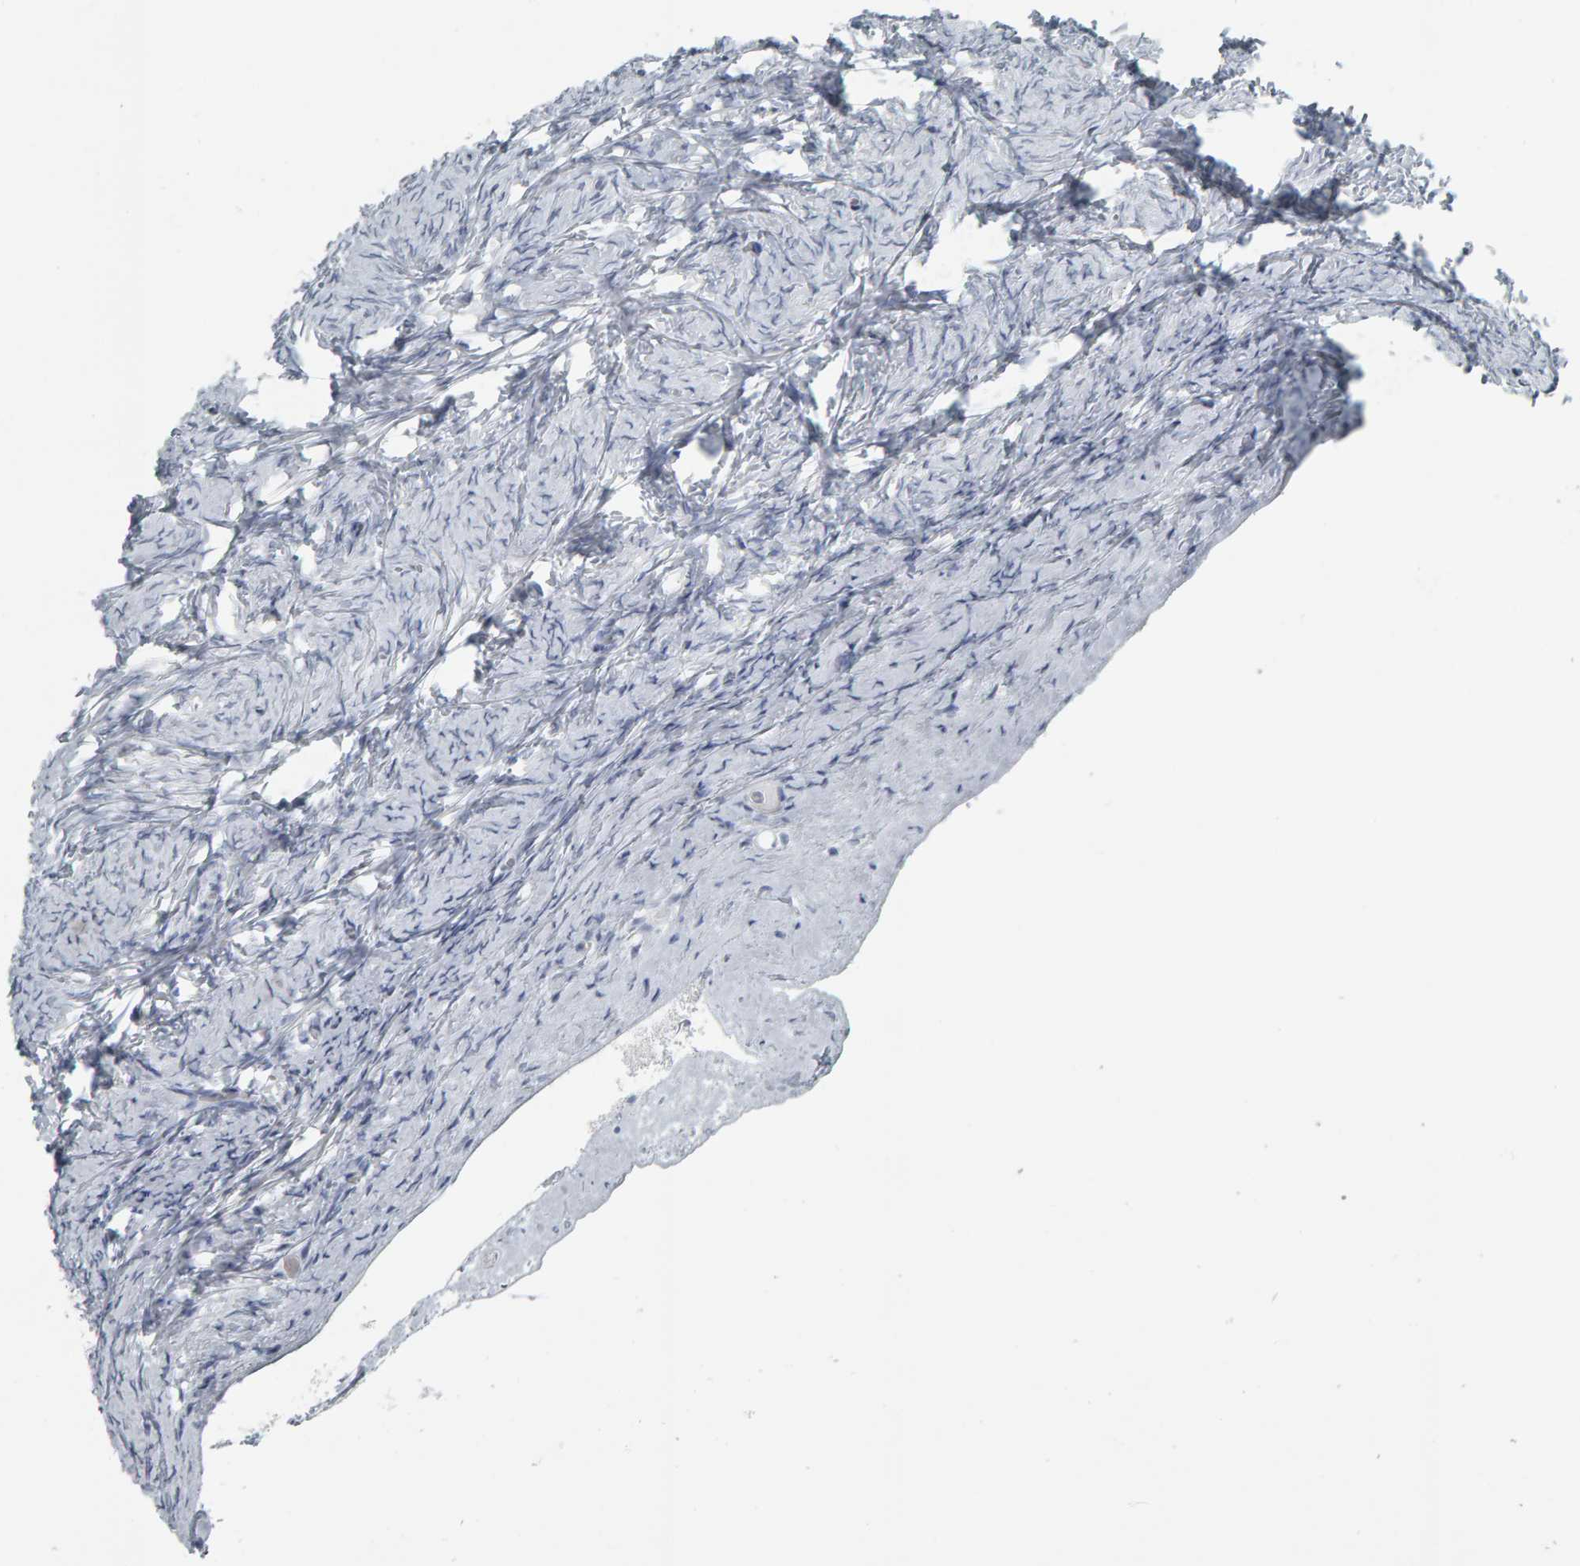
{"staining": {"intensity": "negative", "quantity": "none", "location": "none"}, "tissue": "ovary", "cell_type": "Follicle cells", "image_type": "normal", "snomed": [{"axis": "morphology", "description": "Normal tissue, NOS"}, {"axis": "topography", "description": "Ovary"}], "caption": "A high-resolution micrograph shows immunohistochemistry staining of benign ovary, which displays no significant positivity in follicle cells. (Immunohistochemistry, brightfield microscopy, high magnification).", "gene": "PYY", "patient": {"sex": "female", "age": 27}}